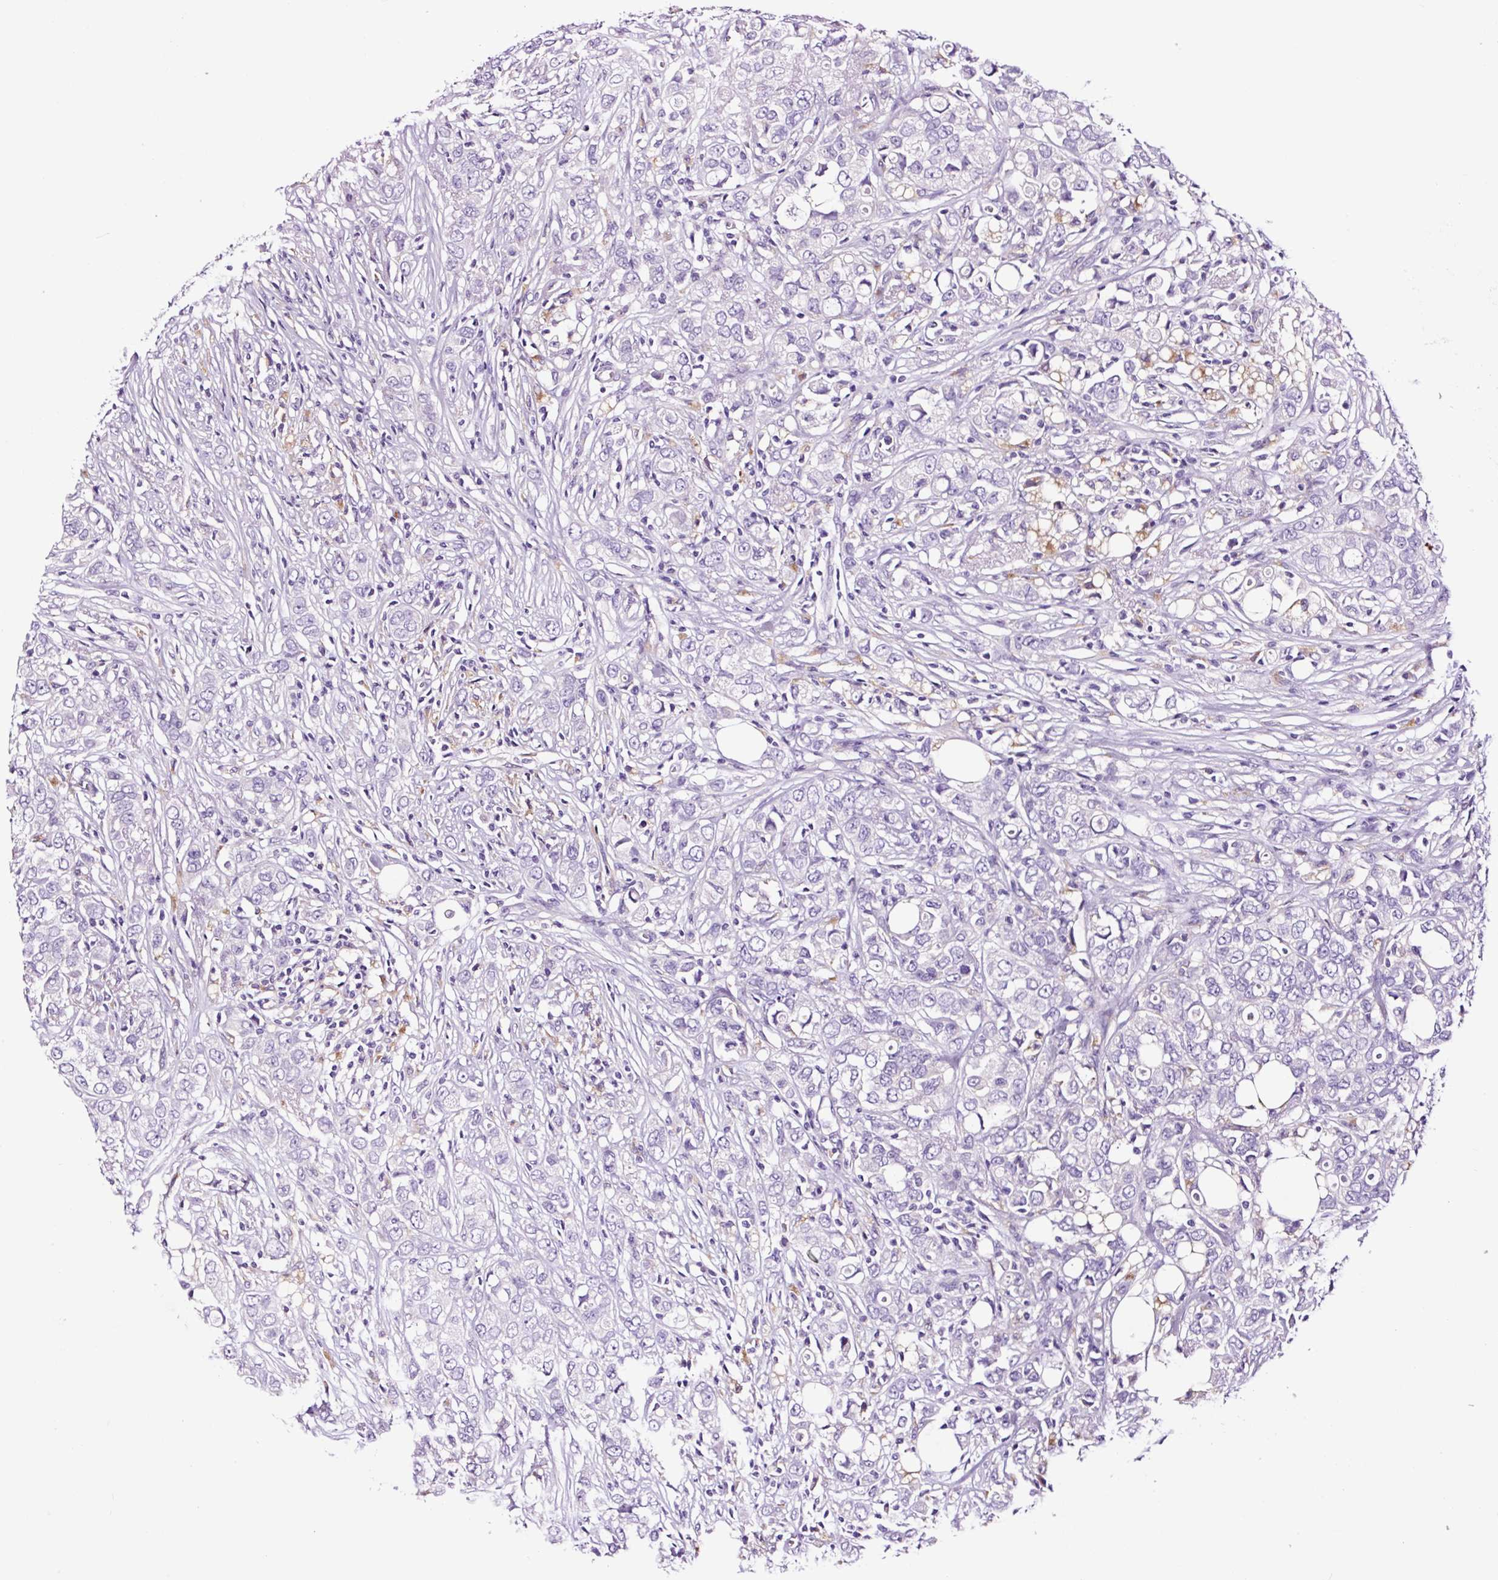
{"staining": {"intensity": "negative", "quantity": "none", "location": "none"}, "tissue": "breast cancer", "cell_type": "Tumor cells", "image_type": "cancer", "snomed": [{"axis": "morphology", "description": "Lobular carcinoma"}, {"axis": "topography", "description": "Breast"}], "caption": "Immunohistochemistry (IHC) histopathology image of neoplastic tissue: human breast lobular carcinoma stained with DAB (3,3'-diaminobenzidine) displays no significant protein positivity in tumor cells.", "gene": "FBXL7", "patient": {"sex": "female", "age": 91}}